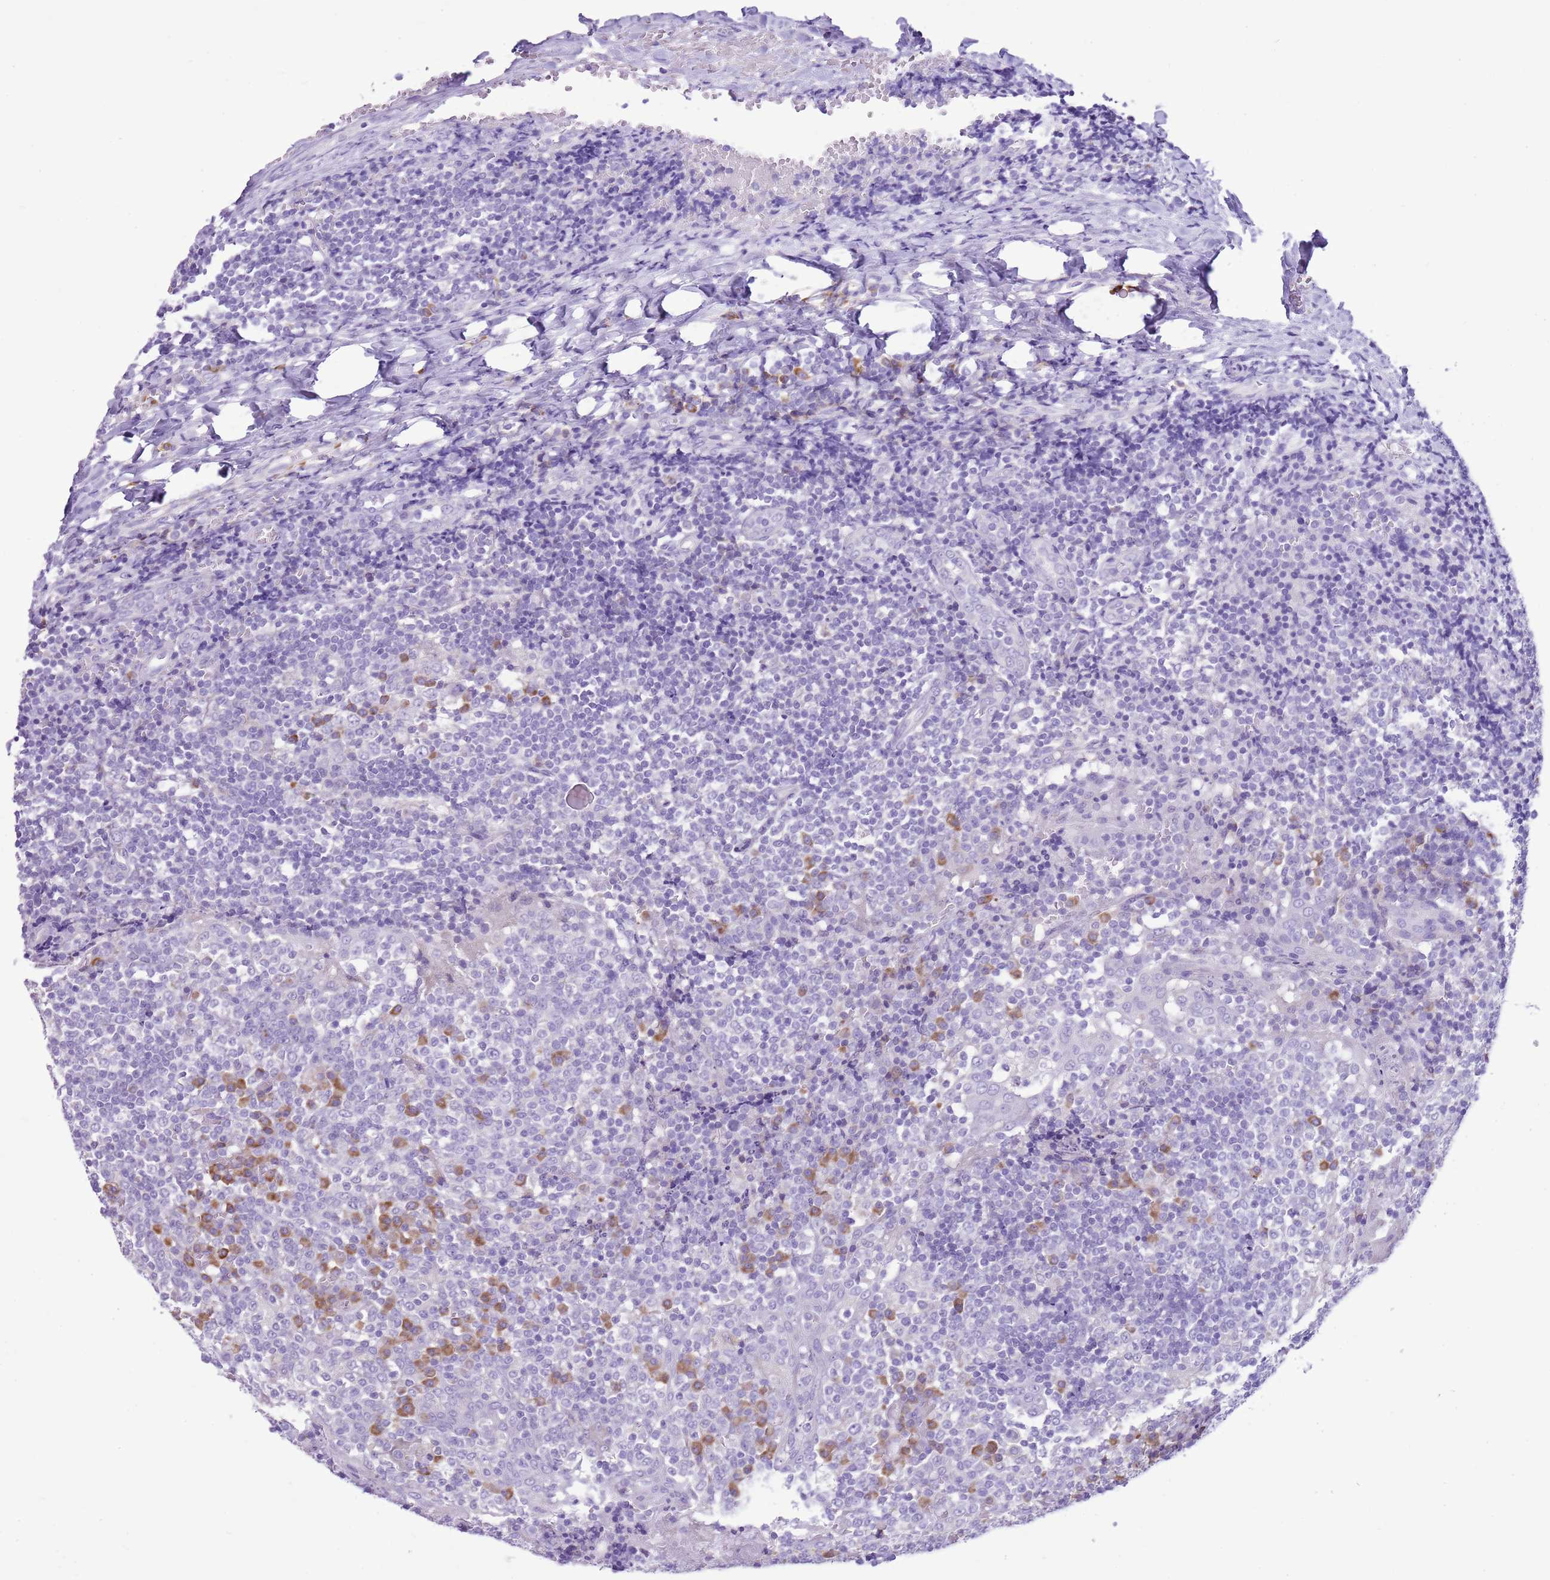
{"staining": {"intensity": "negative", "quantity": "none", "location": "none"}, "tissue": "tonsil", "cell_type": "Germinal center cells", "image_type": "normal", "snomed": [{"axis": "morphology", "description": "Normal tissue, NOS"}, {"axis": "topography", "description": "Tonsil"}], "caption": "The micrograph displays no significant positivity in germinal center cells of tonsil.", "gene": "AAR2", "patient": {"sex": "female", "age": 19}}